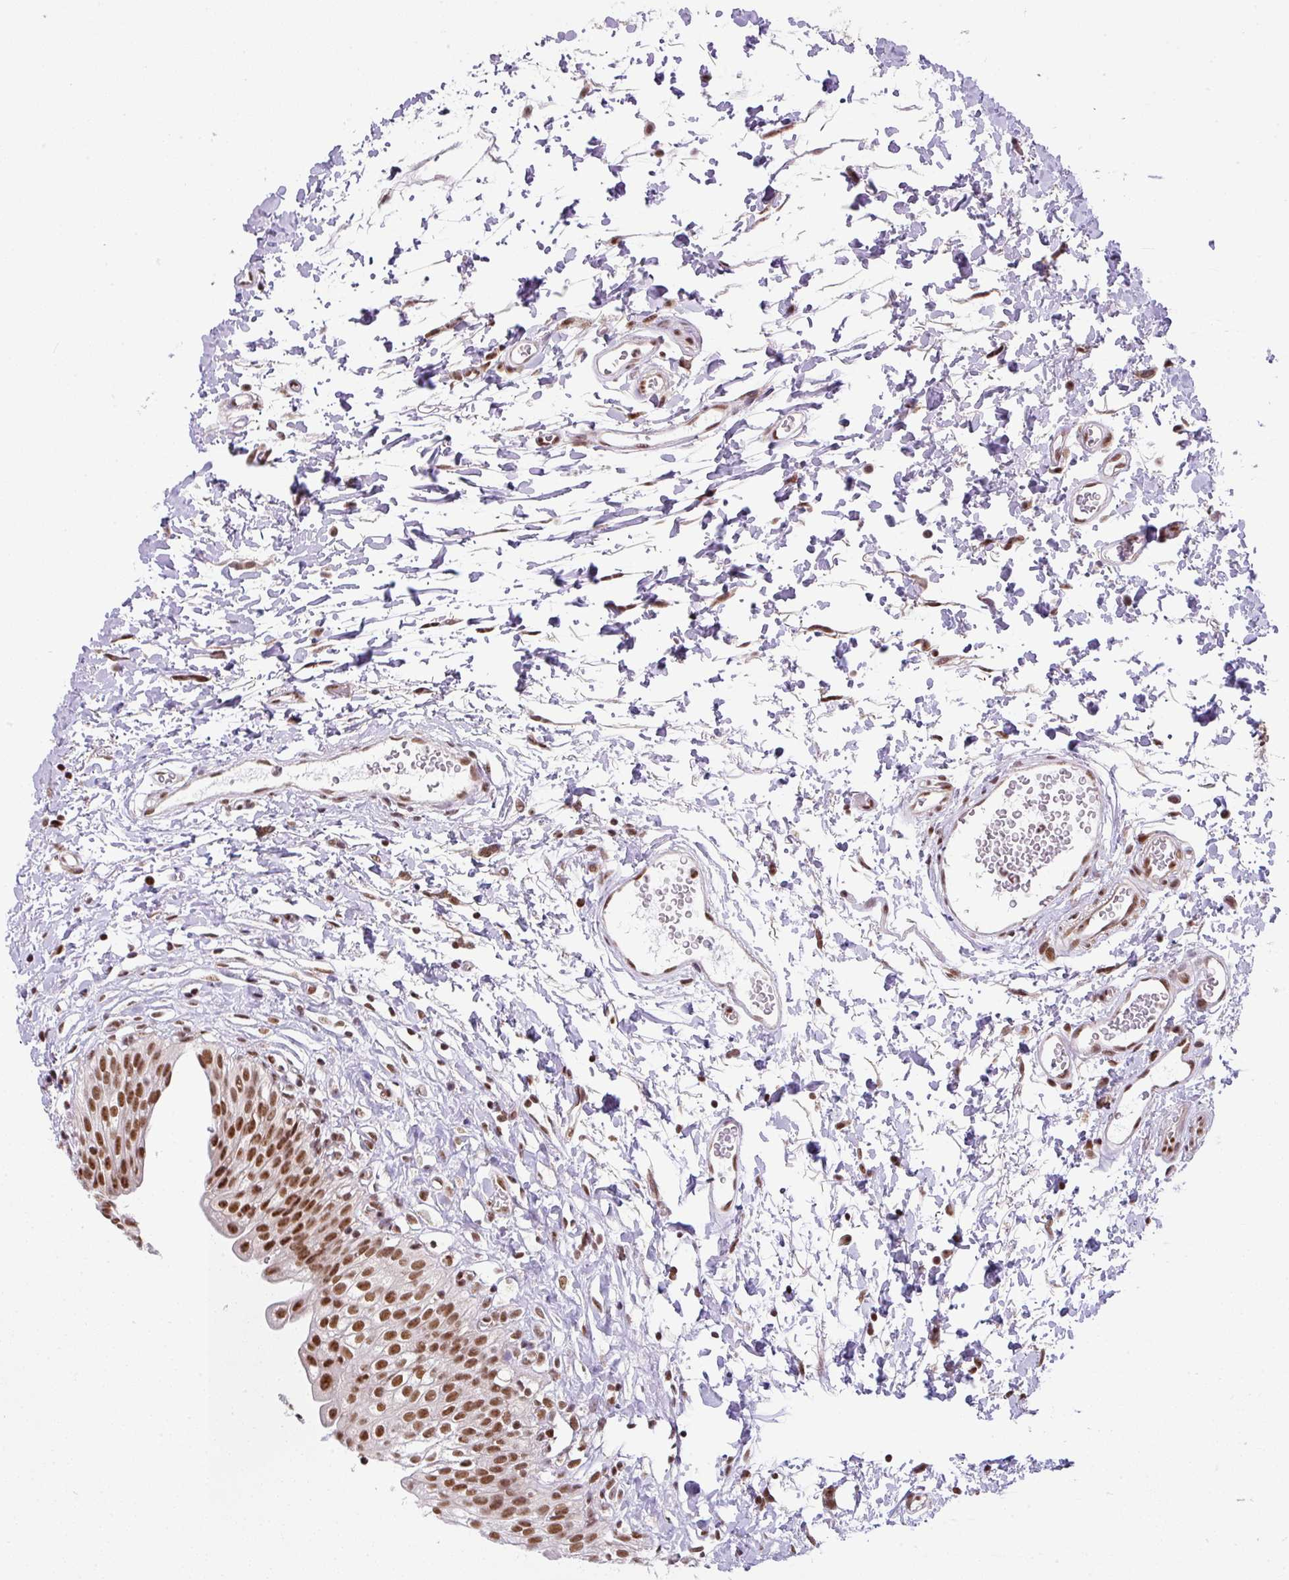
{"staining": {"intensity": "strong", "quantity": "<25%", "location": "nuclear"}, "tissue": "urinary bladder", "cell_type": "Urothelial cells", "image_type": "normal", "snomed": [{"axis": "morphology", "description": "Normal tissue, NOS"}, {"axis": "topography", "description": "Urinary bladder"}], "caption": "High-magnification brightfield microscopy of benign urinary bladder stained with DAB (brown) and counterstained with hematoxylin (blue). urothelial cells exhibit strong nuclear expression is appreciated in approximately<25% of cells.", "gene": "PLK1", "patient": {"sex": "male", "age": 51}}